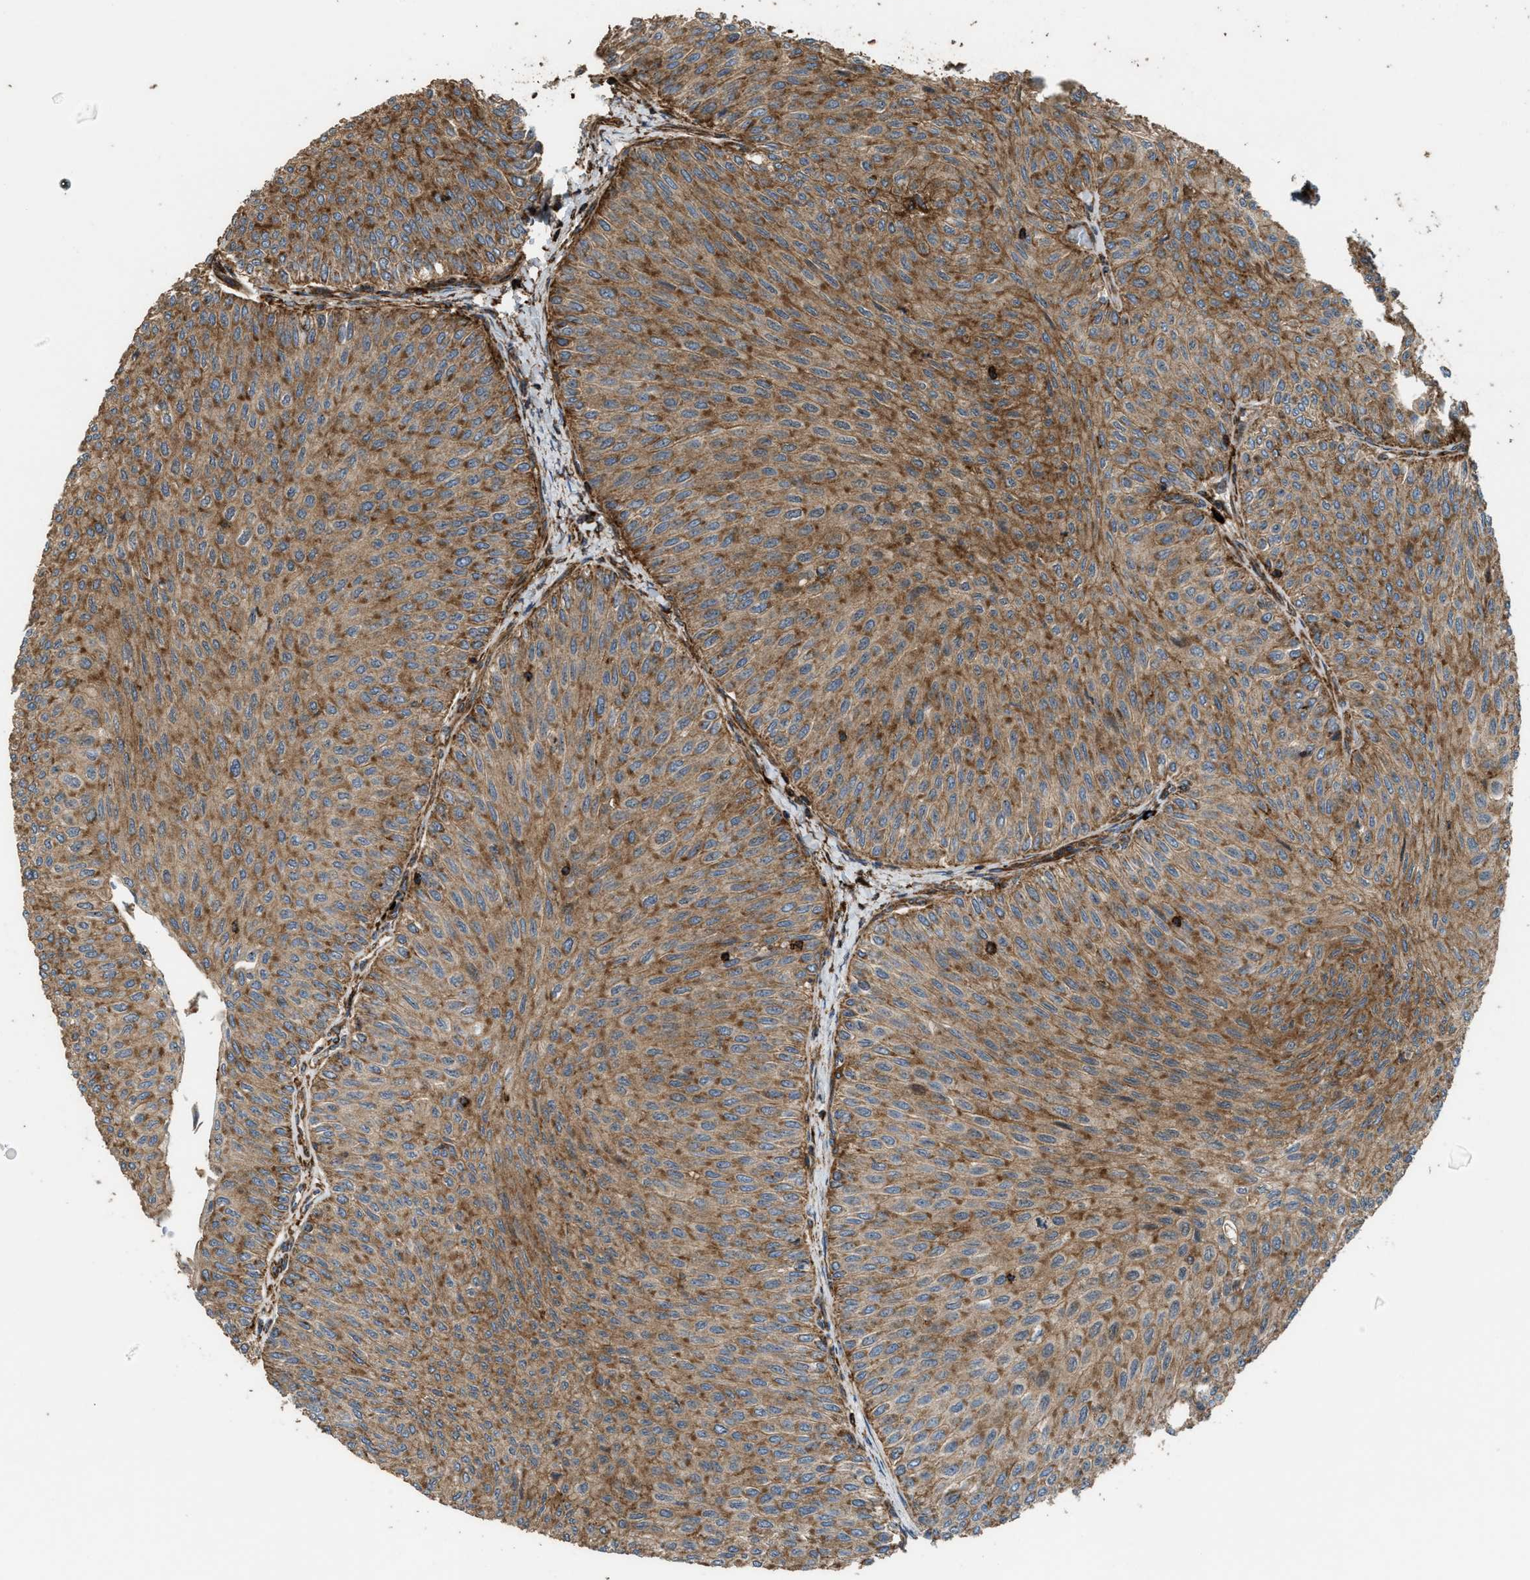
{"staining": {"intensity": "moderate", "quantity": ">75%", "location": "cytoplasmic/membranous"}, "tissue": "urothelial cancer", "cell_type": "Tumor cells", "image_type": "cancer", "snomed": [{"axis": "morphology", "description": "Urothelial carcinoma, Low grade"}, {"axis": "topography", "description": "Urinary bladder"}], "caption": "A medium amount of moderate cytoplasmic/membranous expression is seen in approximately >75% of tumor cells in urothelial carcinoma (low-grade) tissue.", "gene": "EGLN1", "patient": {"sex": "male", "age": 78}}